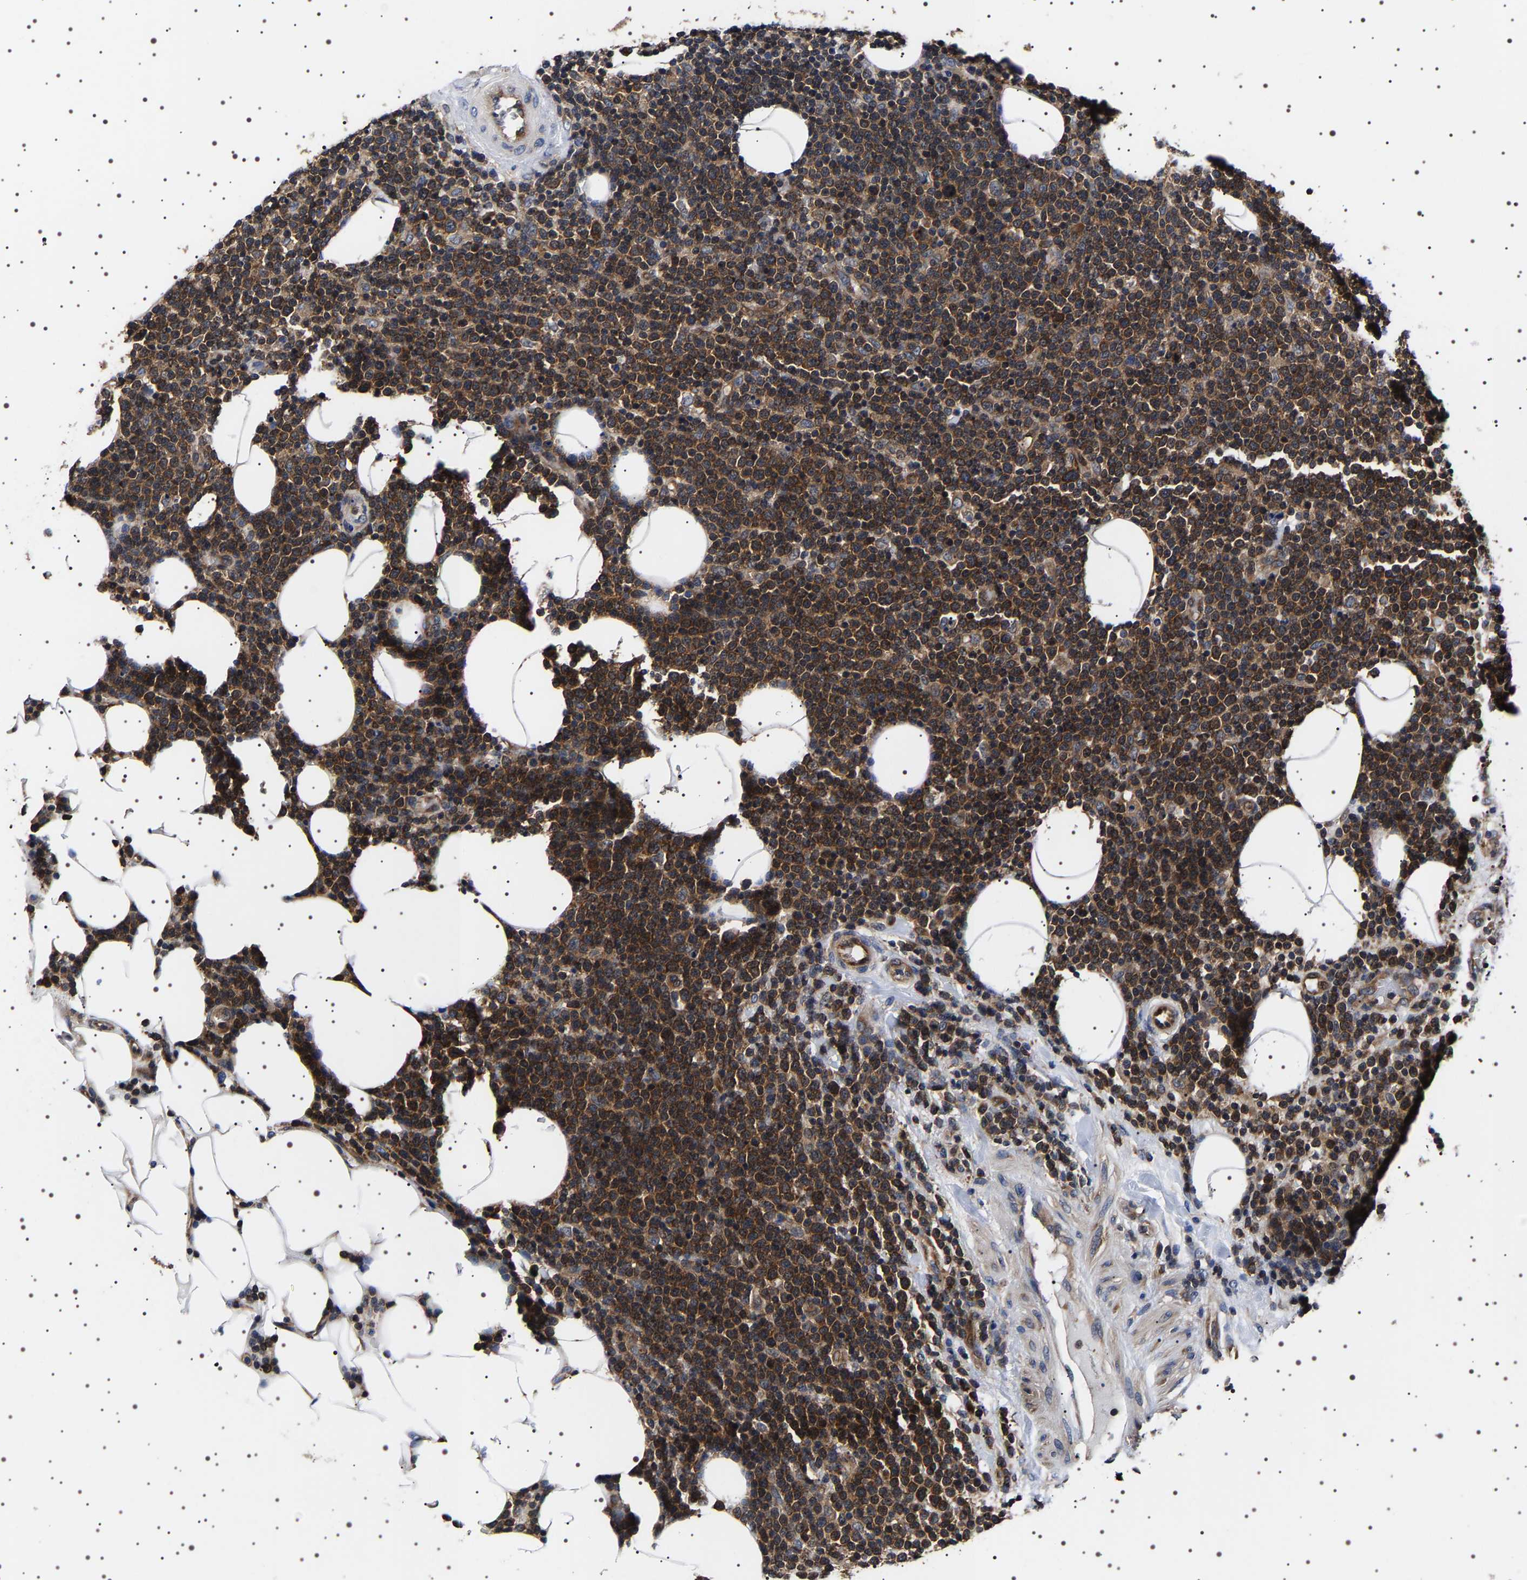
{"staining": {"intensity": "strong", "quantity": ">75%", "location": "cytoplasmic/membranous"}, "tissue": "lymphoma", "cell_type": "Tumor cells", "image_type": "cancer", "snomed": [{"axis": "morphology", "description": "Malignant lymphoma, non-Hodgkin's type, High grade"}, {"axis": "topography", "description": "Lymph node"}], "caption": "Lymphoma stained with a brown dye exhibits strong cytoplasmic/membranous positive expression in approximately >75% of tumor cells.", "gene": "DARS1", "patient": {"sex": "male", "age": 61}}